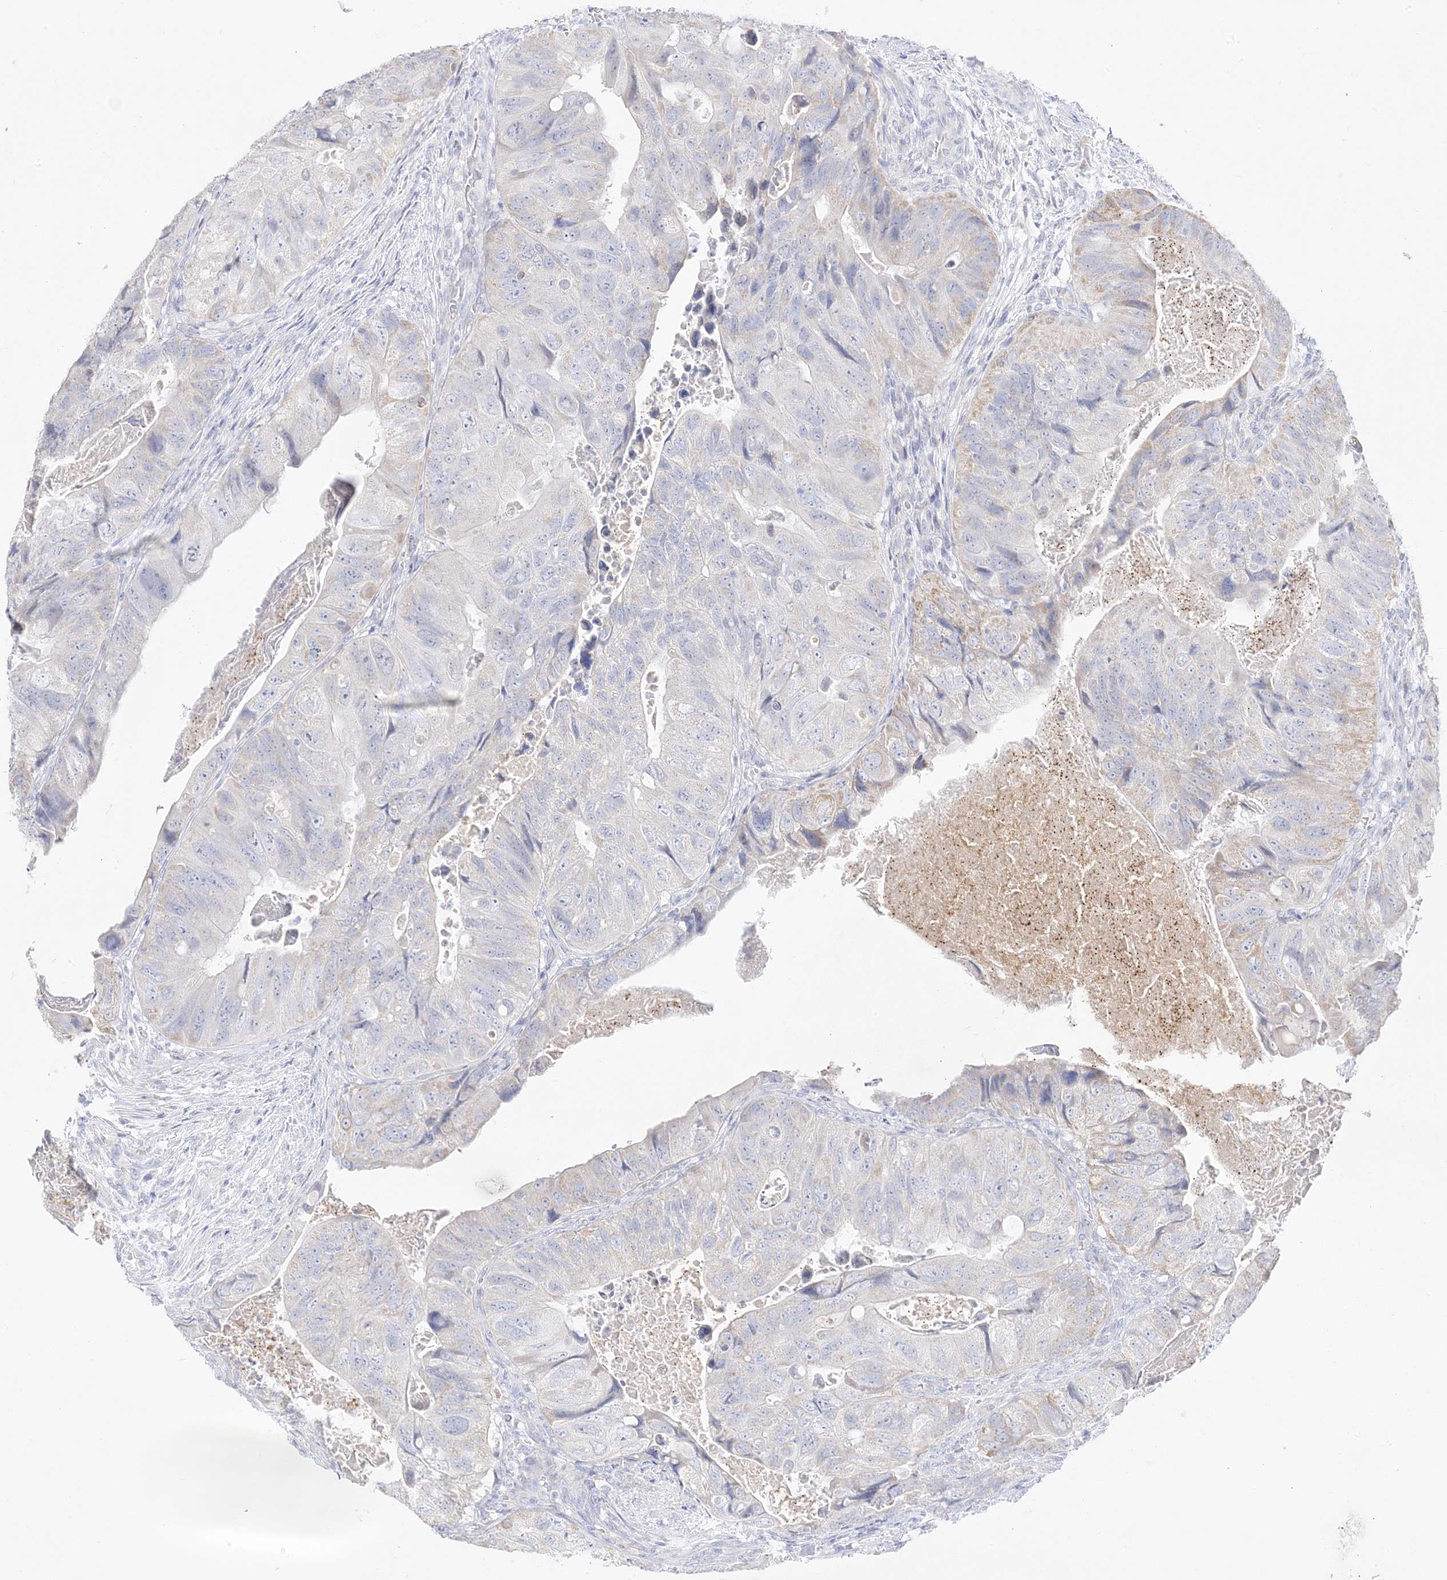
{"staining": {"intensity": "weak", "quantity": "<25%", "location": "cytoplasmic/membranous"}, "tissue": "colorectal cancer", "cell_type": "Tumor cells", "image_type": "cancer", "snomed": [{"axis": "morphology", "description": "Adenocarcinoma, NOS"}, {"axis": "topography", "description": "Rectum"}], "caption": "Tumor cells show no significant protein positivity in colorectal adenocarcinoma.", "gene": "TRANK1", "patient": {"sex": "male", "age": 63}}